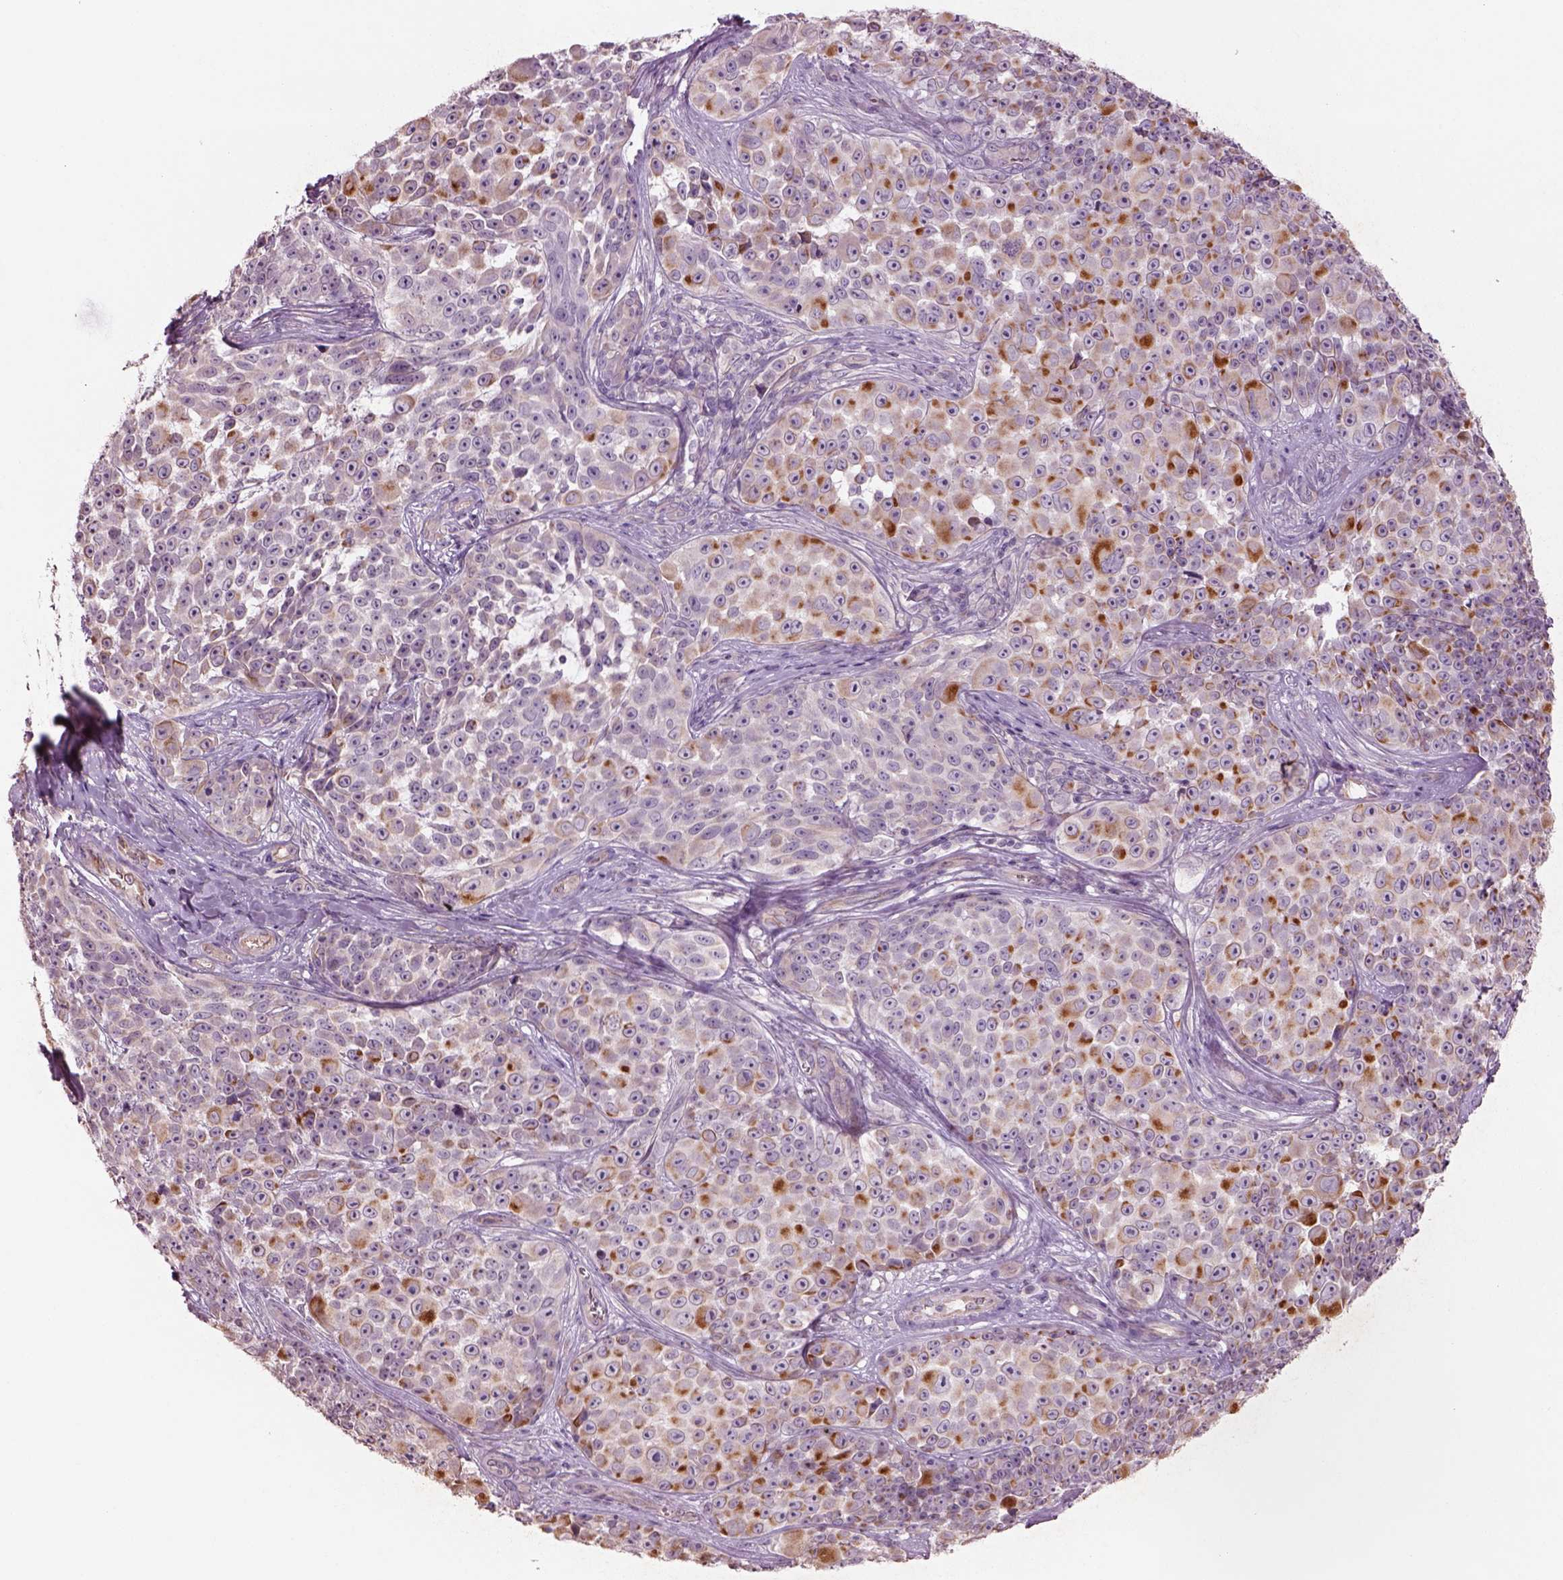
{"staining": {"intensity": "negative", "quantity": "none", "location": "none"}, "tissue": "melanoma", "cell_type": "Tumor cells", "image_type": "cancer", "snomed": [{"axis": "morphology", "description": "Malignant melanoma, NOS"}, {"axis": "topography", "description": "Skin"}], "caption": "Human malignant melanoma stained for a protein using immunohistochemistry (IHC) exhibits no expression in tumor cells.", "gene": "DUOXA2", "patient": {"sex": "female", "age": 88}}